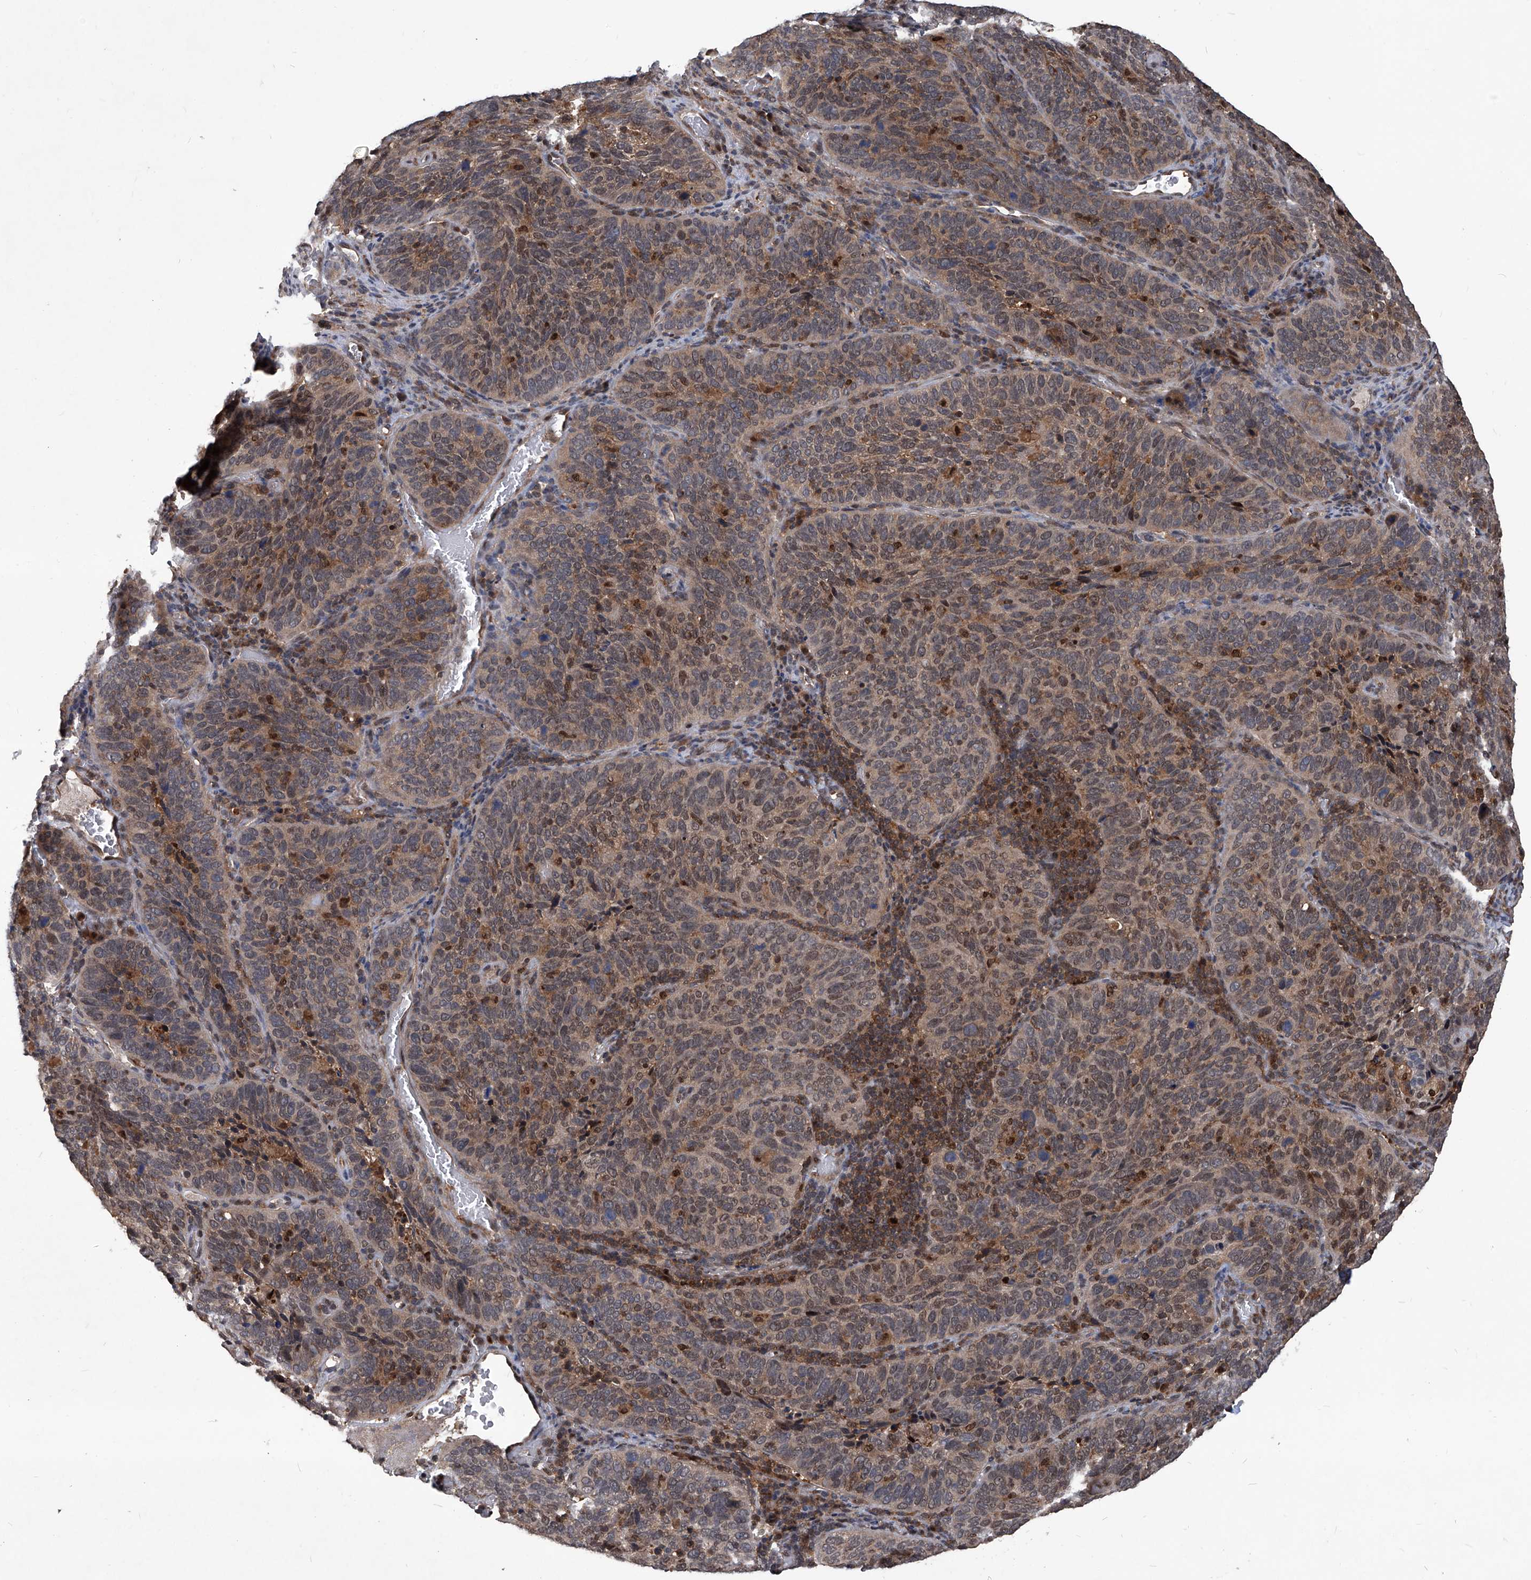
{"staining": {"intensity": "moderate", "quantity": ">75%", "location": "cytoplasmic/membranous,nuclear"}, "tissue": "cervical cancer", "cell_type": "Tumor cells", "image_type": "cancer", "snomed": [{"axis": "morphology", "description": "Squamous cell carcinoma, NOS"}, {"axis": "topography", "description": "Cervix"}], "caption": "Immunohistochemical staining of human cervical squamous cell carcinoma demonstrates medium levels of moderate cytoplasmic/membranous and nuclear staining in approximately >75% of tumor cells.", "gene": "PSMB1", "patient": {"sex": "female", "age": 60}}